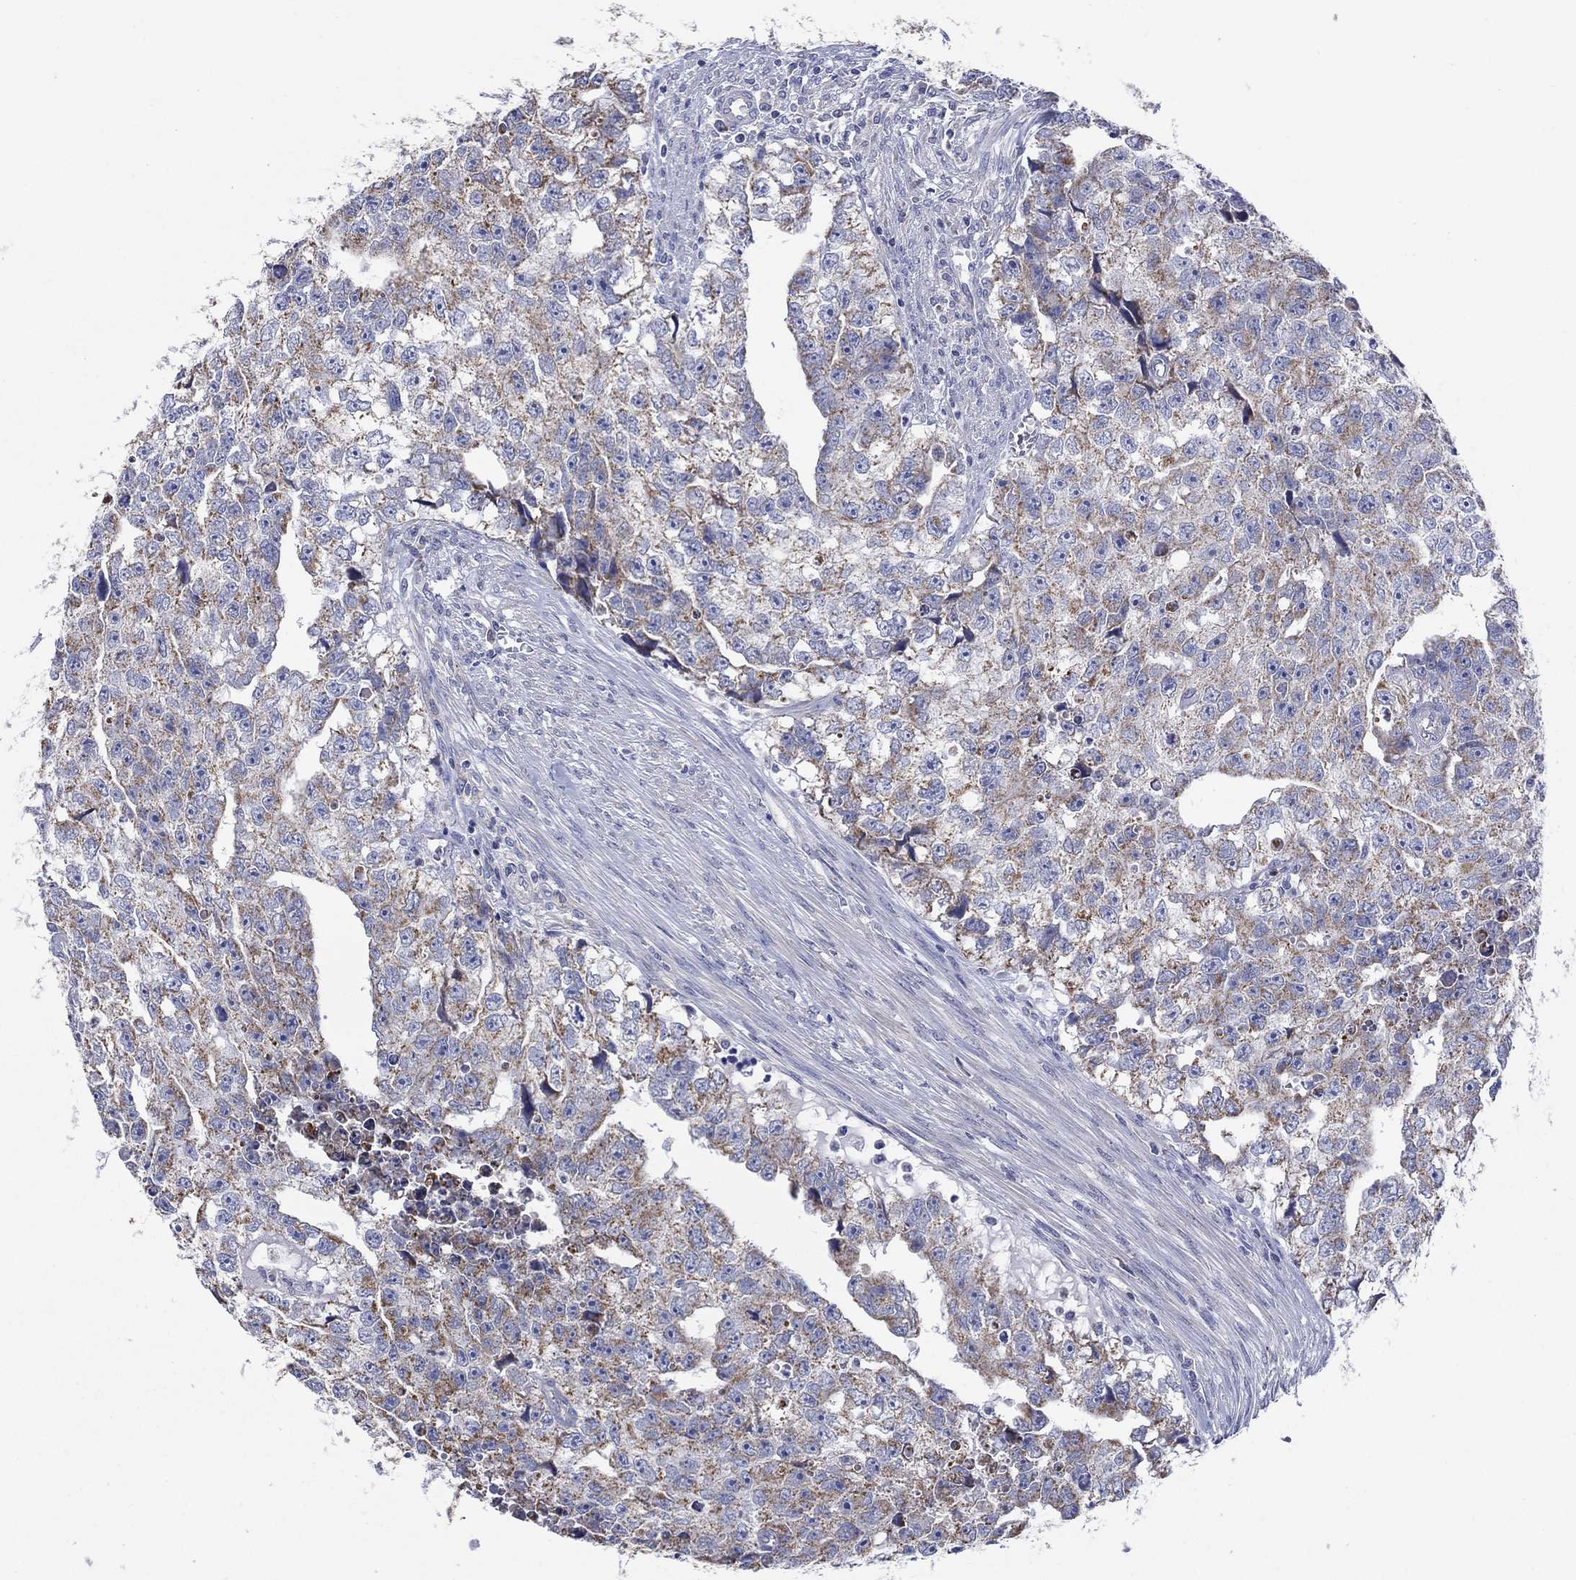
{"staining": {"intensity": "moderate", "quantity": ">75%", "location": "cytoplasmic/membranous"}, "tissue": "testis cancer", "cell_type": "Tumor cells", "image_type": "cancer", "snomed": [{"axis": "morphology", "description": "Carcinoma, Embryonal, NOS"}, {"axis": "morphology", "description": "Teratoma, malignant, NOS"}, {"axis": "topography", "description": "Testis"}], "caption": "Testis embryonal carcinoma stained for a protein (brown) exhibits moderate cytoplasmic/membranous positive expression in about >75% of tumor cells.", "gene": "CLVS1", "patient": {"sex": "male", "age": 44}}